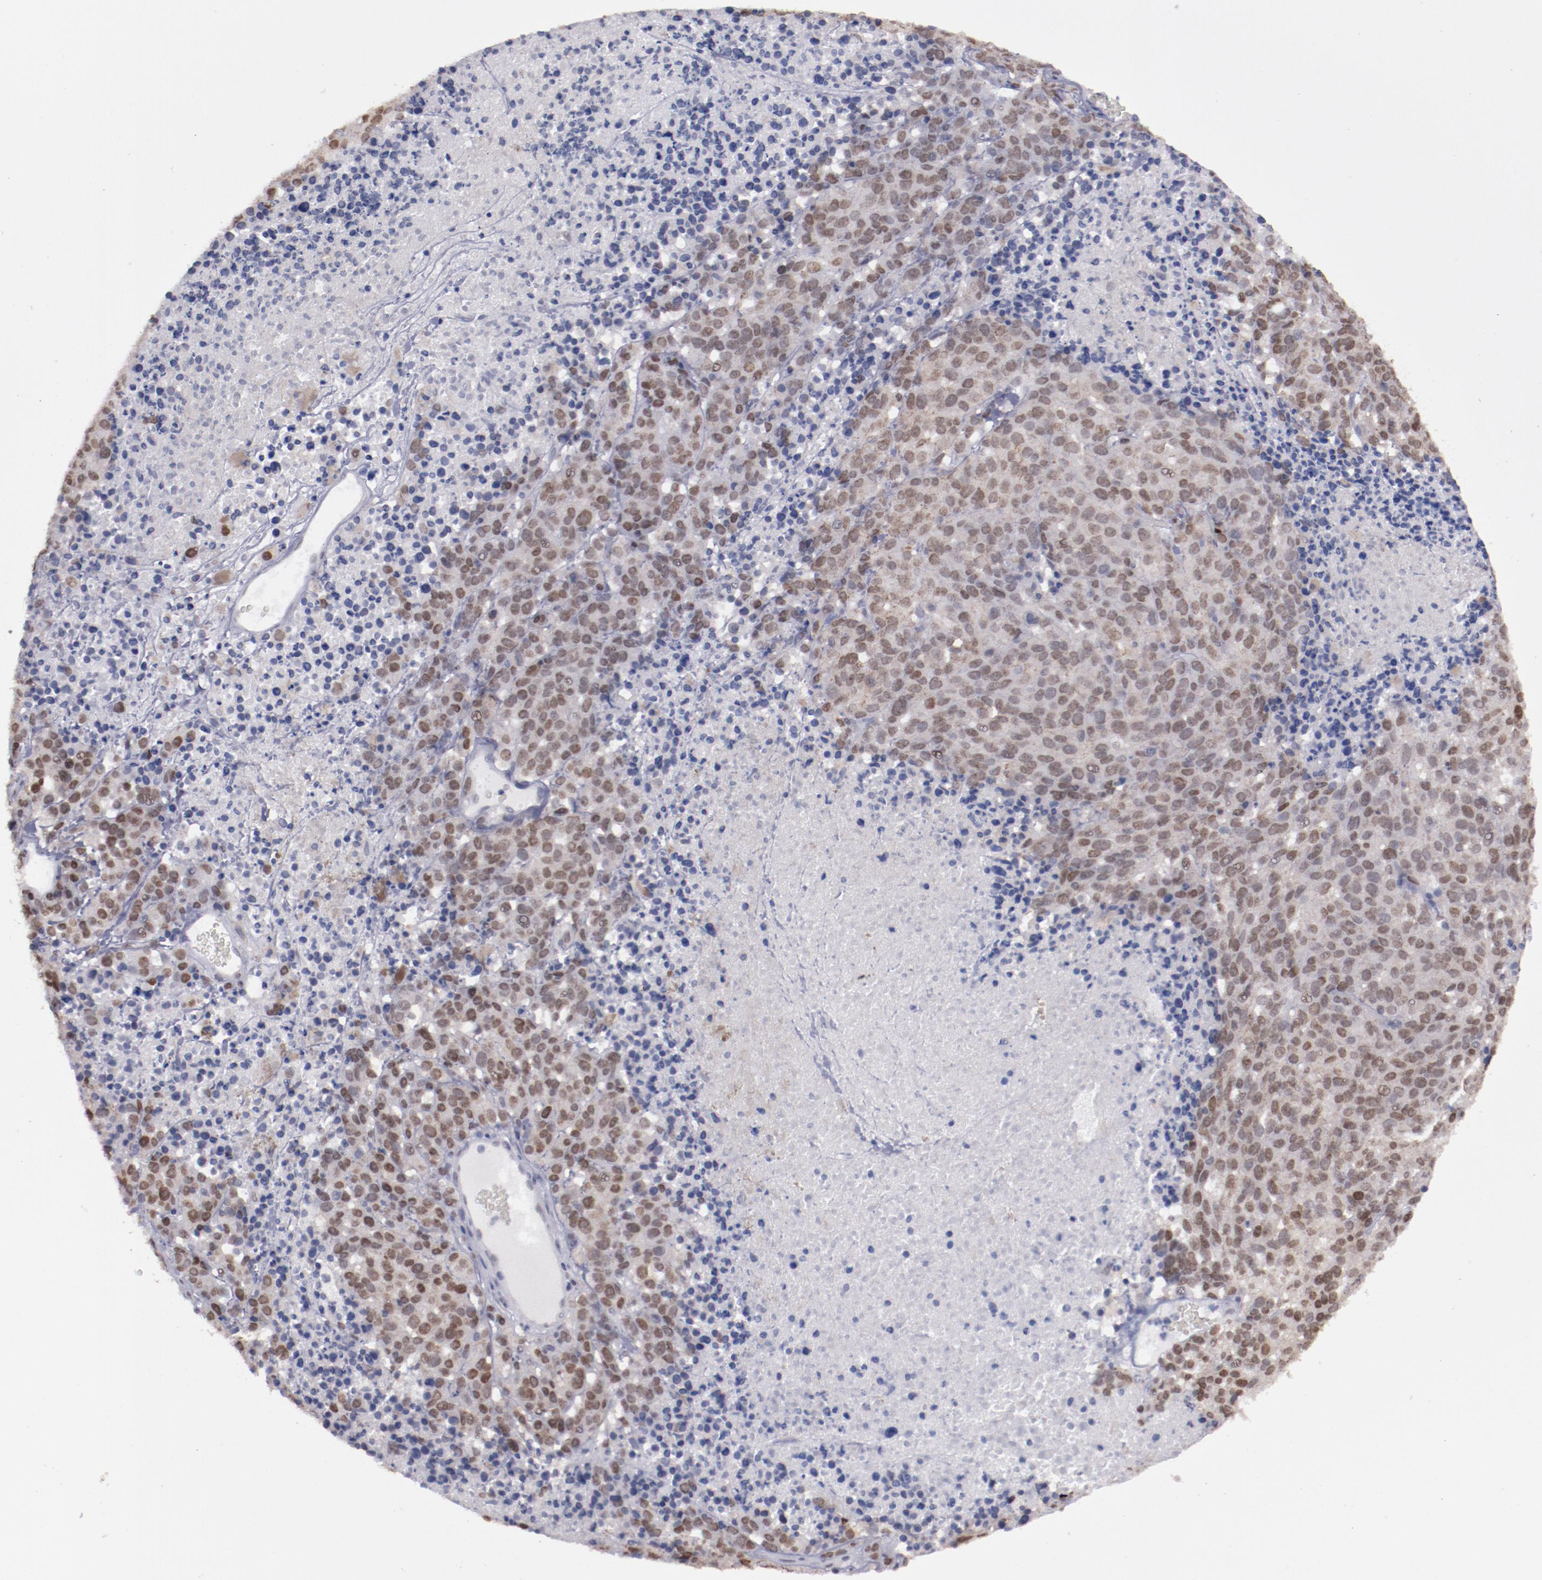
{"staining": {"intensity": "moderate", "quantity": ">75%", "location": "nuclear"}, "tissue": "melanoma", "cell_type": "Tumor cells", "image_type": "cancer", "snomed": [{"axis": "morphology", "description": "Malignant melanoma, Metastatic site"}, {"axis": "topography", "description": "Cerebral cortex"}], "caption": "High-power microscopy captured an immunohistochemistry histopathology image of melanoma, revealing moderate nuclear staining in approximately >75% of tumor cells.", "gene": "IRF4", "patient": {"sex": "female", "age": 52}}